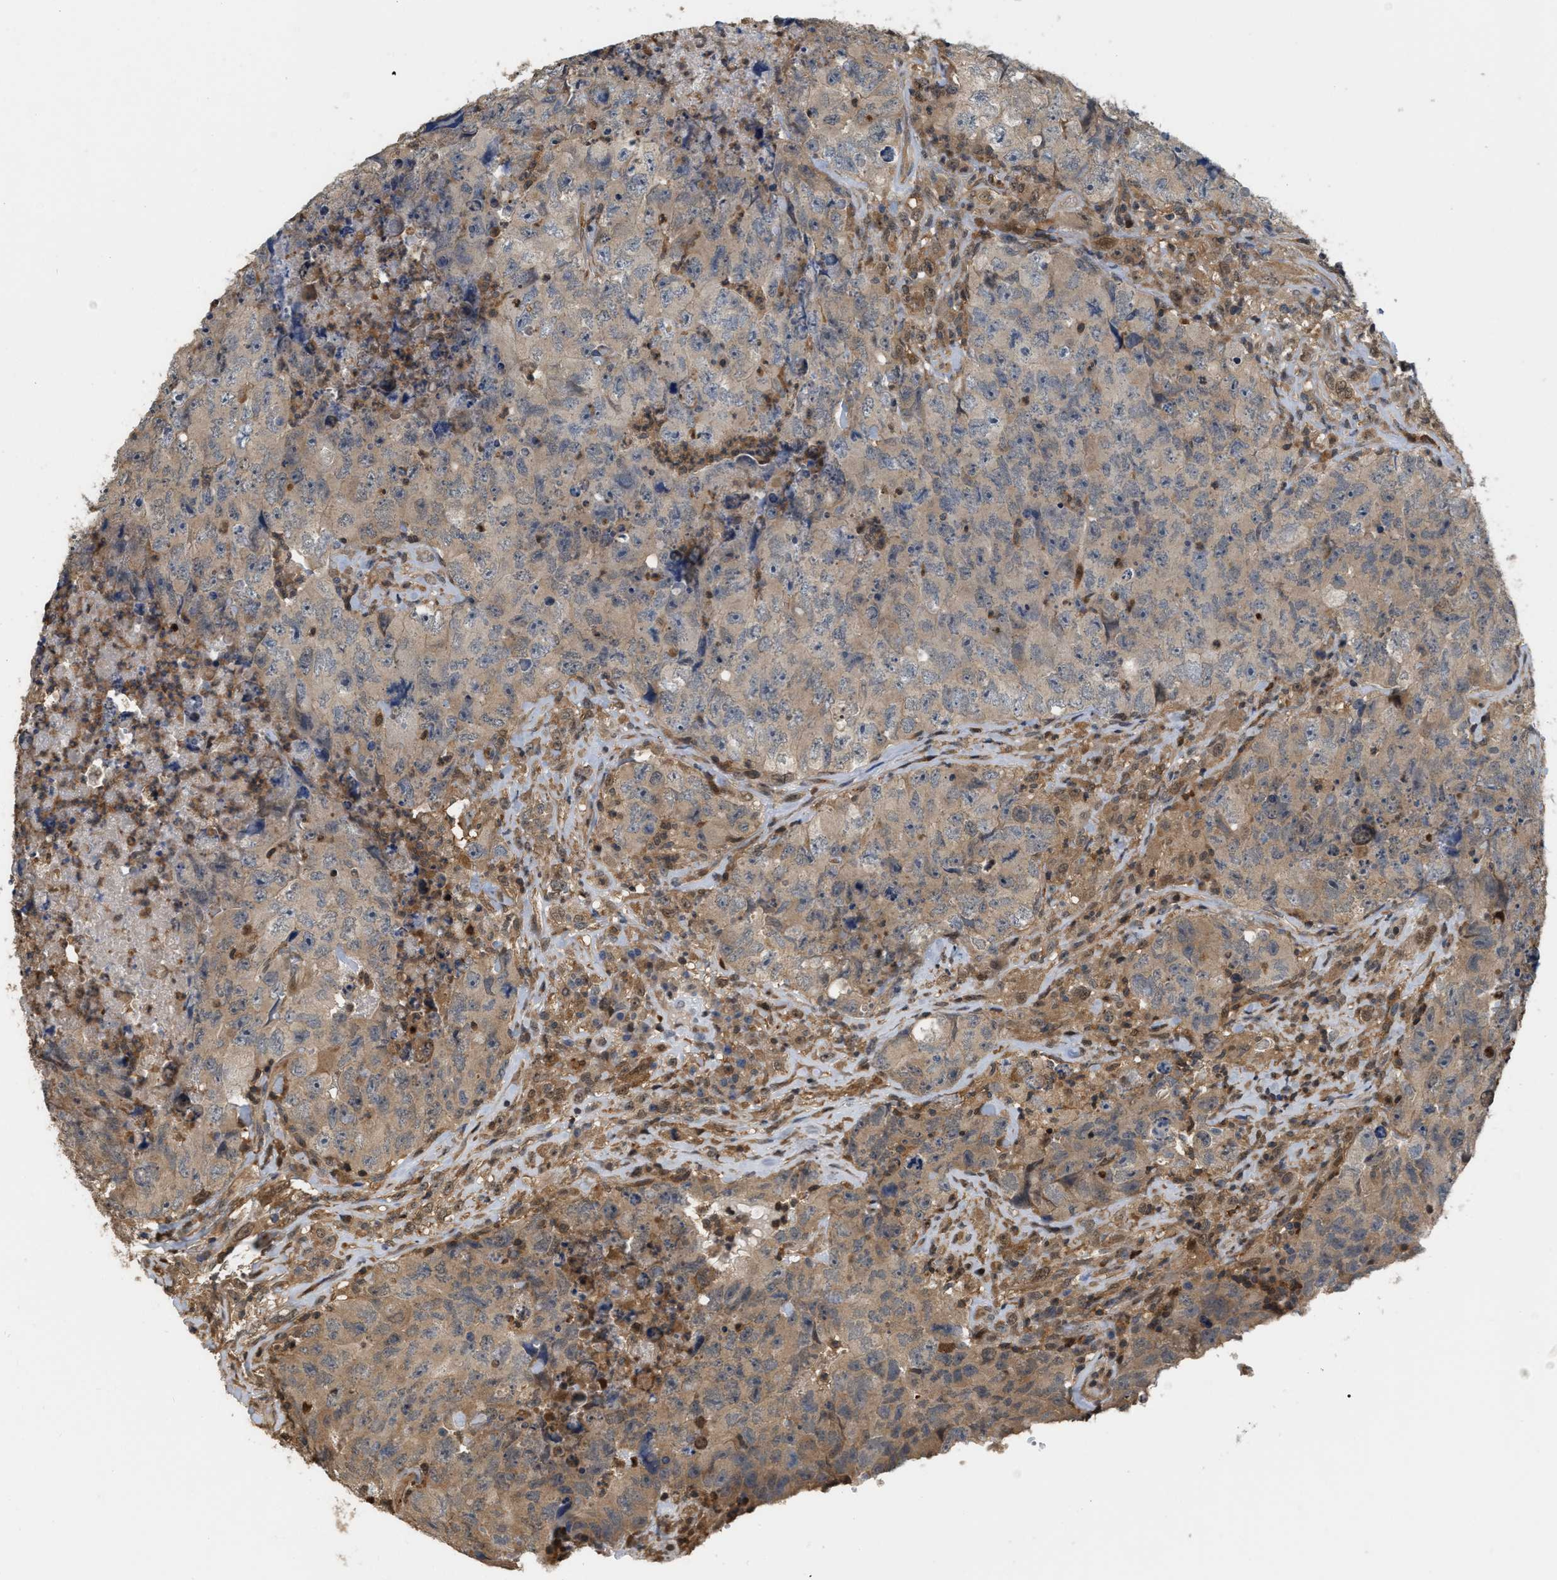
{"staining": {"intensity": "negative", "quantity": "none", "location": "none"}, "tissue": "testis cancer", "cell_type": "Tumor cells", "image_type": "cancer", "snomed": [{"axis": "morphology", "description": "Carcinoma, Embryonal, NOS"}, {"axis": "topography", "description": "Testis"}], "caption": "Tumor cells show no significant staining in testis cancer (embryonal carcinoma).", "gene": "MTPN", "patient": {"sex": "male", "age": 32}}